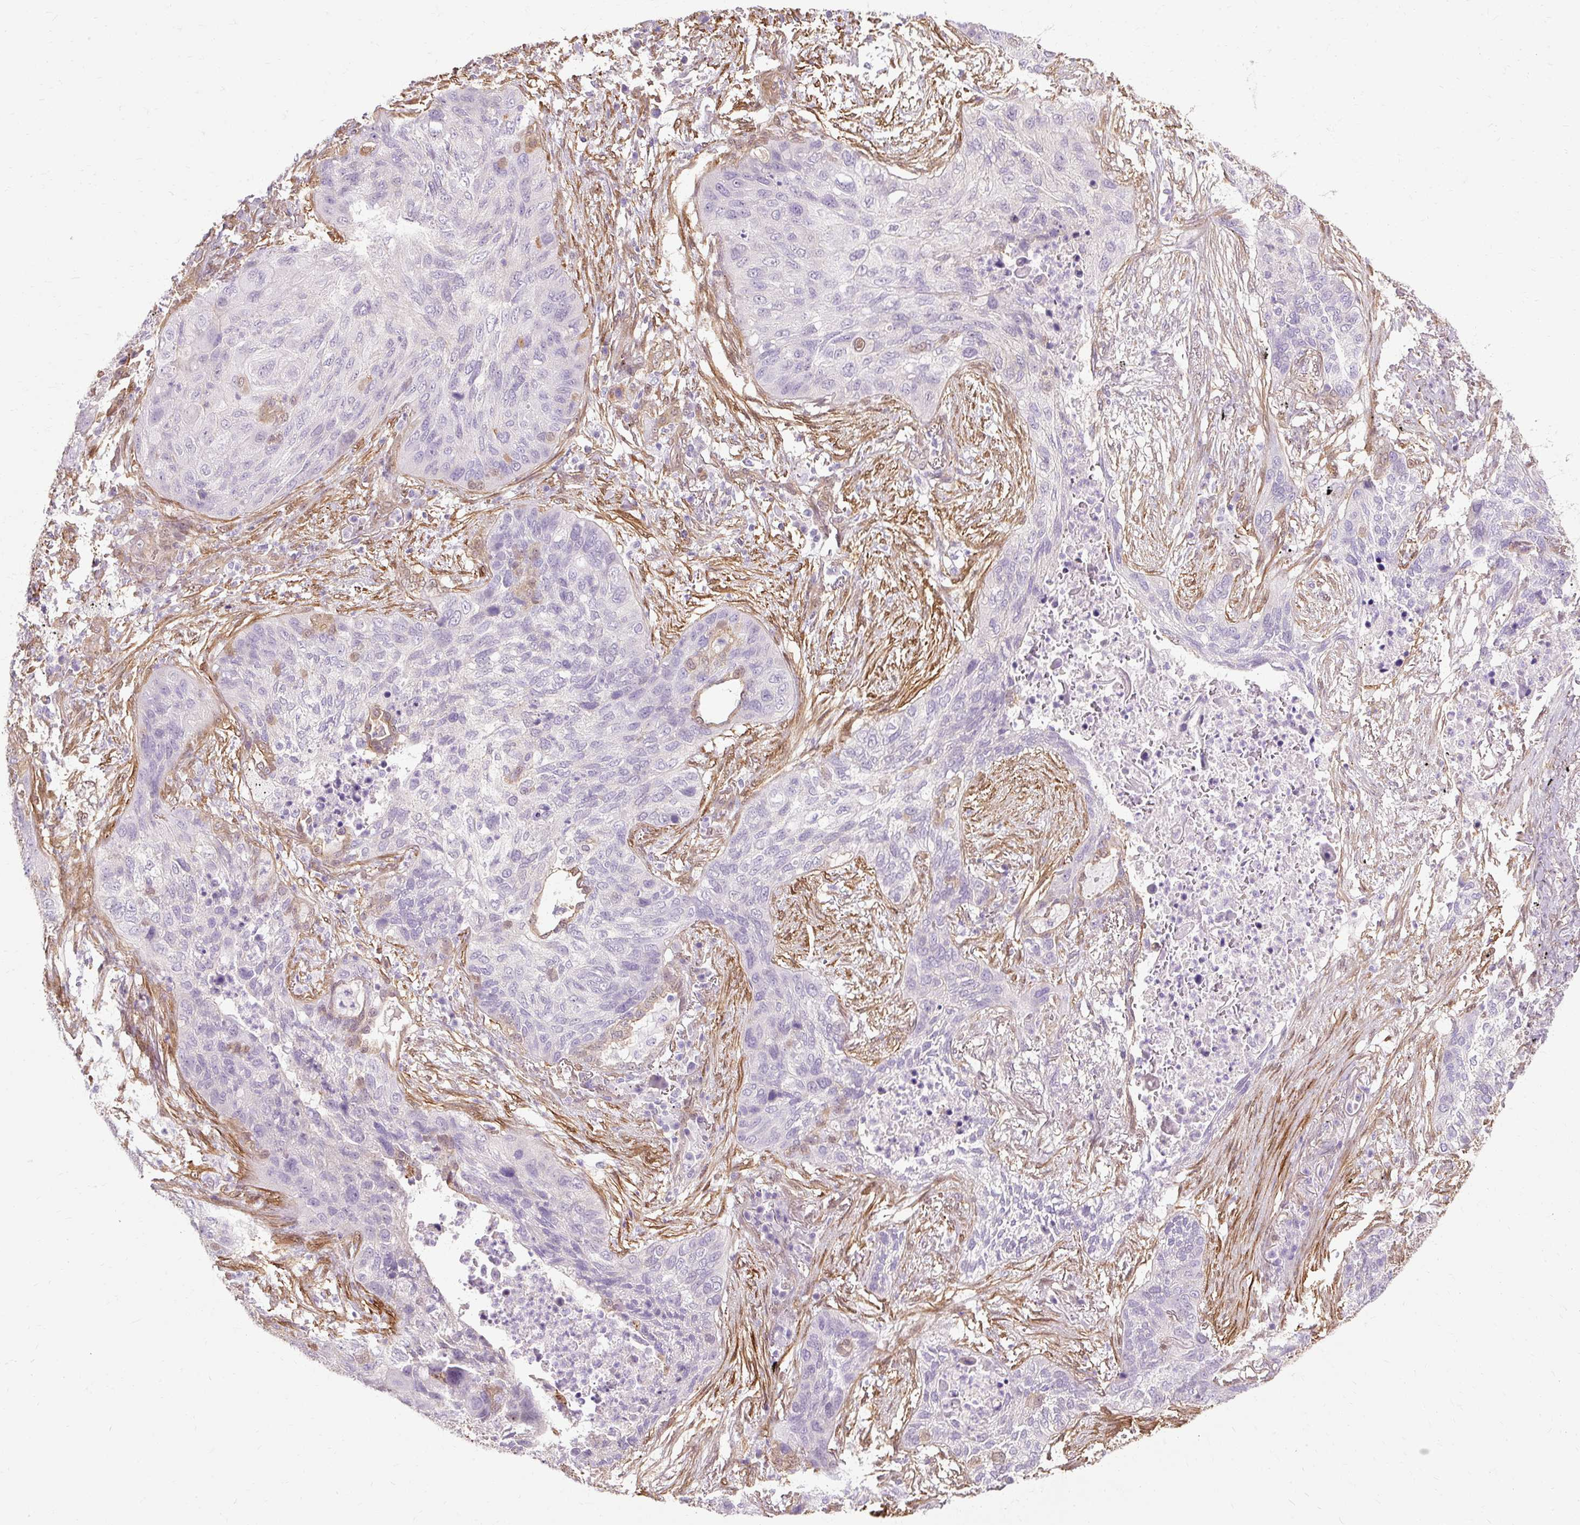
{"staining": {"intensity": "negative", "quantity": "none", "location": "none"}, "tissue": "lung cancer", "cell_type": "Tumor cells", "image_type": "cancer", "snomed": [{"axis": "morphology", "description": "Squamous cell carcinoma, NOS"}, {"axis": "topography", "description": "Lung"}], "caption": "Immunohistochemical staining of lung squamous cell carcinoma demonstrates no significant positivity in tumor cells.", "gene": "CNN3", "patient": {"sex": "female", "age": 63}}